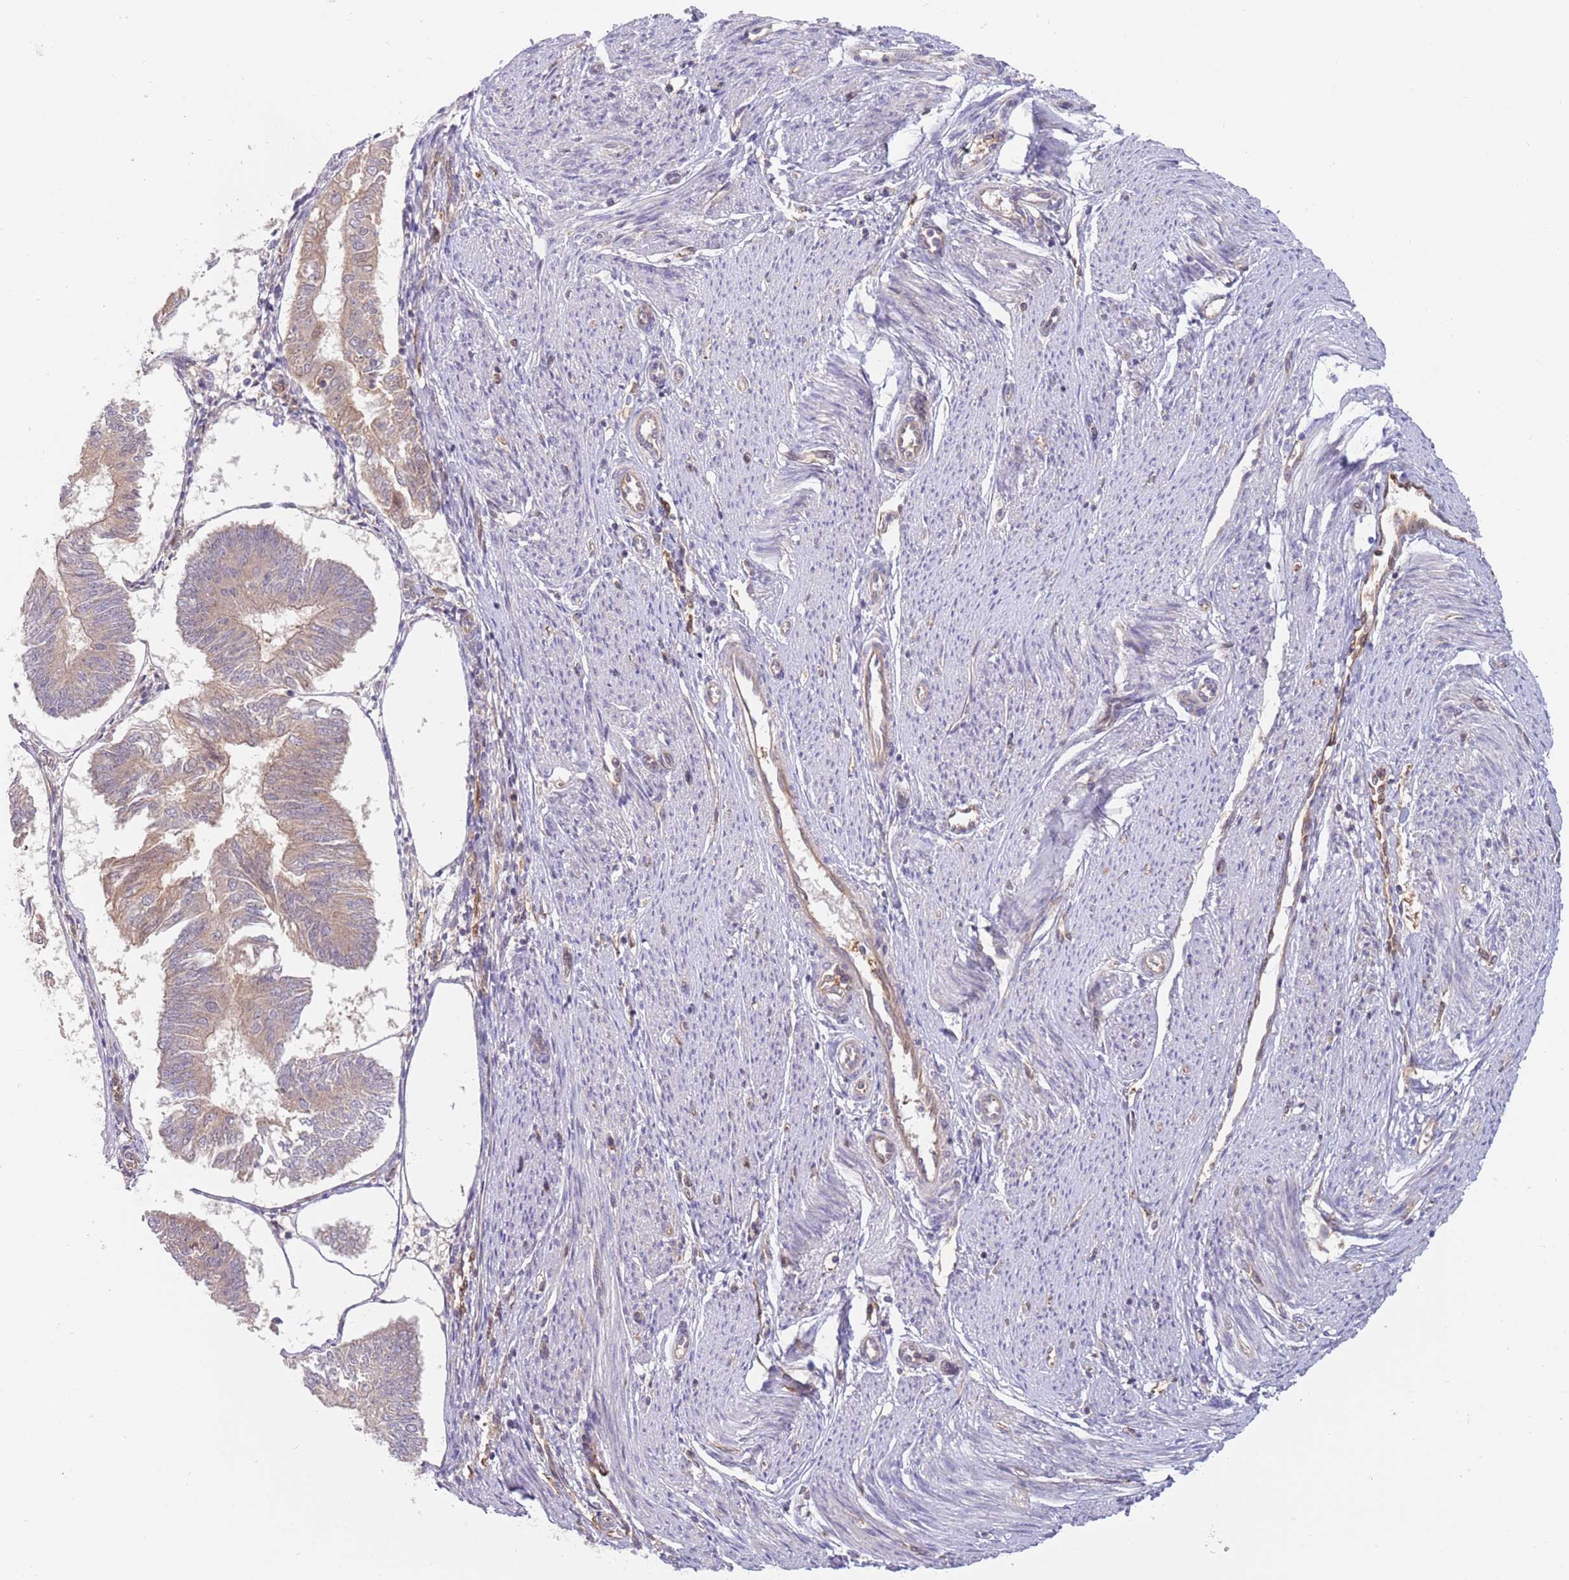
{"staining": {"intensity": "weak", "quantity": ">75%", "location": "cytoplasmic/membranous"}, "tissue": "endometrial cancer", "cell_type": "Tumor cells", "image_type": "cancer", "snomed": [{"axis": "morphology", "description": "Adenocarcinoma, NOS"}, {"axis": "topography", "description": "Endometrium"}], "caption": "Immunohistochemistry (IHC) (DAB) staining of endometrial adenocarcinoma shows weak cytoplasmic/membranous protein expression in about >75% of tumor cells.", "gene": "GUK1", "patient": {"sex": "female", "age": 58}}